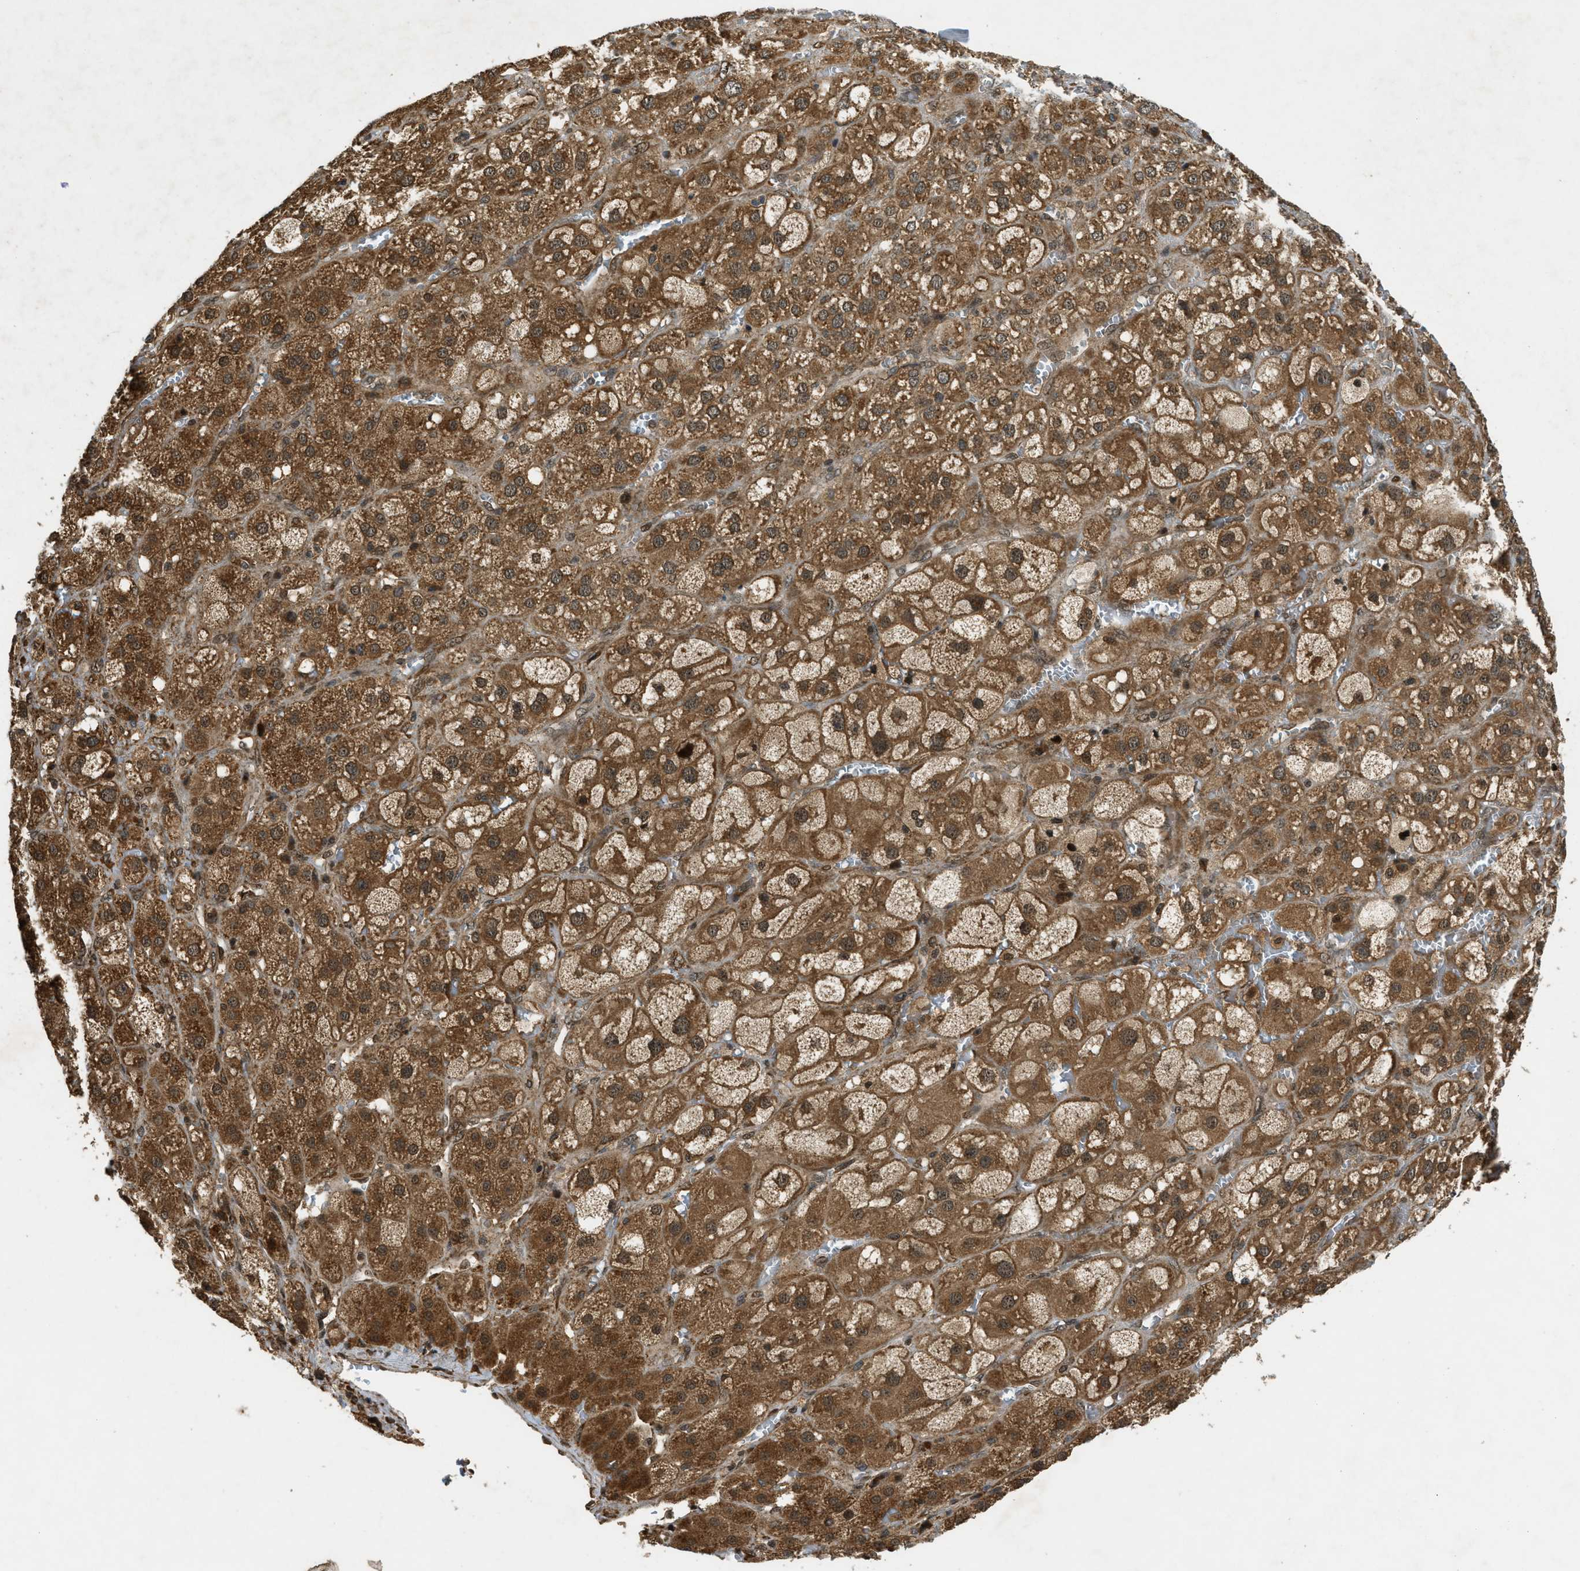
{"staining": {"intensity": "strong", "quantity": ">75%", "location": "cytoplasmic/membranous,nuclear"}, "tissue": "adrenal gland", "cell_type": "Glandular cells", "image_type": "normal", "snomed": [{"axis": "morphology", "description": "Normal tissue, NOS"}, {"axis": "topography", "description": "Adrenal gland"}], "caption": "Benign adrenal gland reveals strong cytoplasmic/membranous,nuclear staining in approximately >75% of glandular cells The staining is performed using DAB brown chromogen to label protein expression. The nuclei are counter-stained blue using hematoxylin..", "gene": "EIF2AK3", "patient": {"sex": "female", "age": 47}}